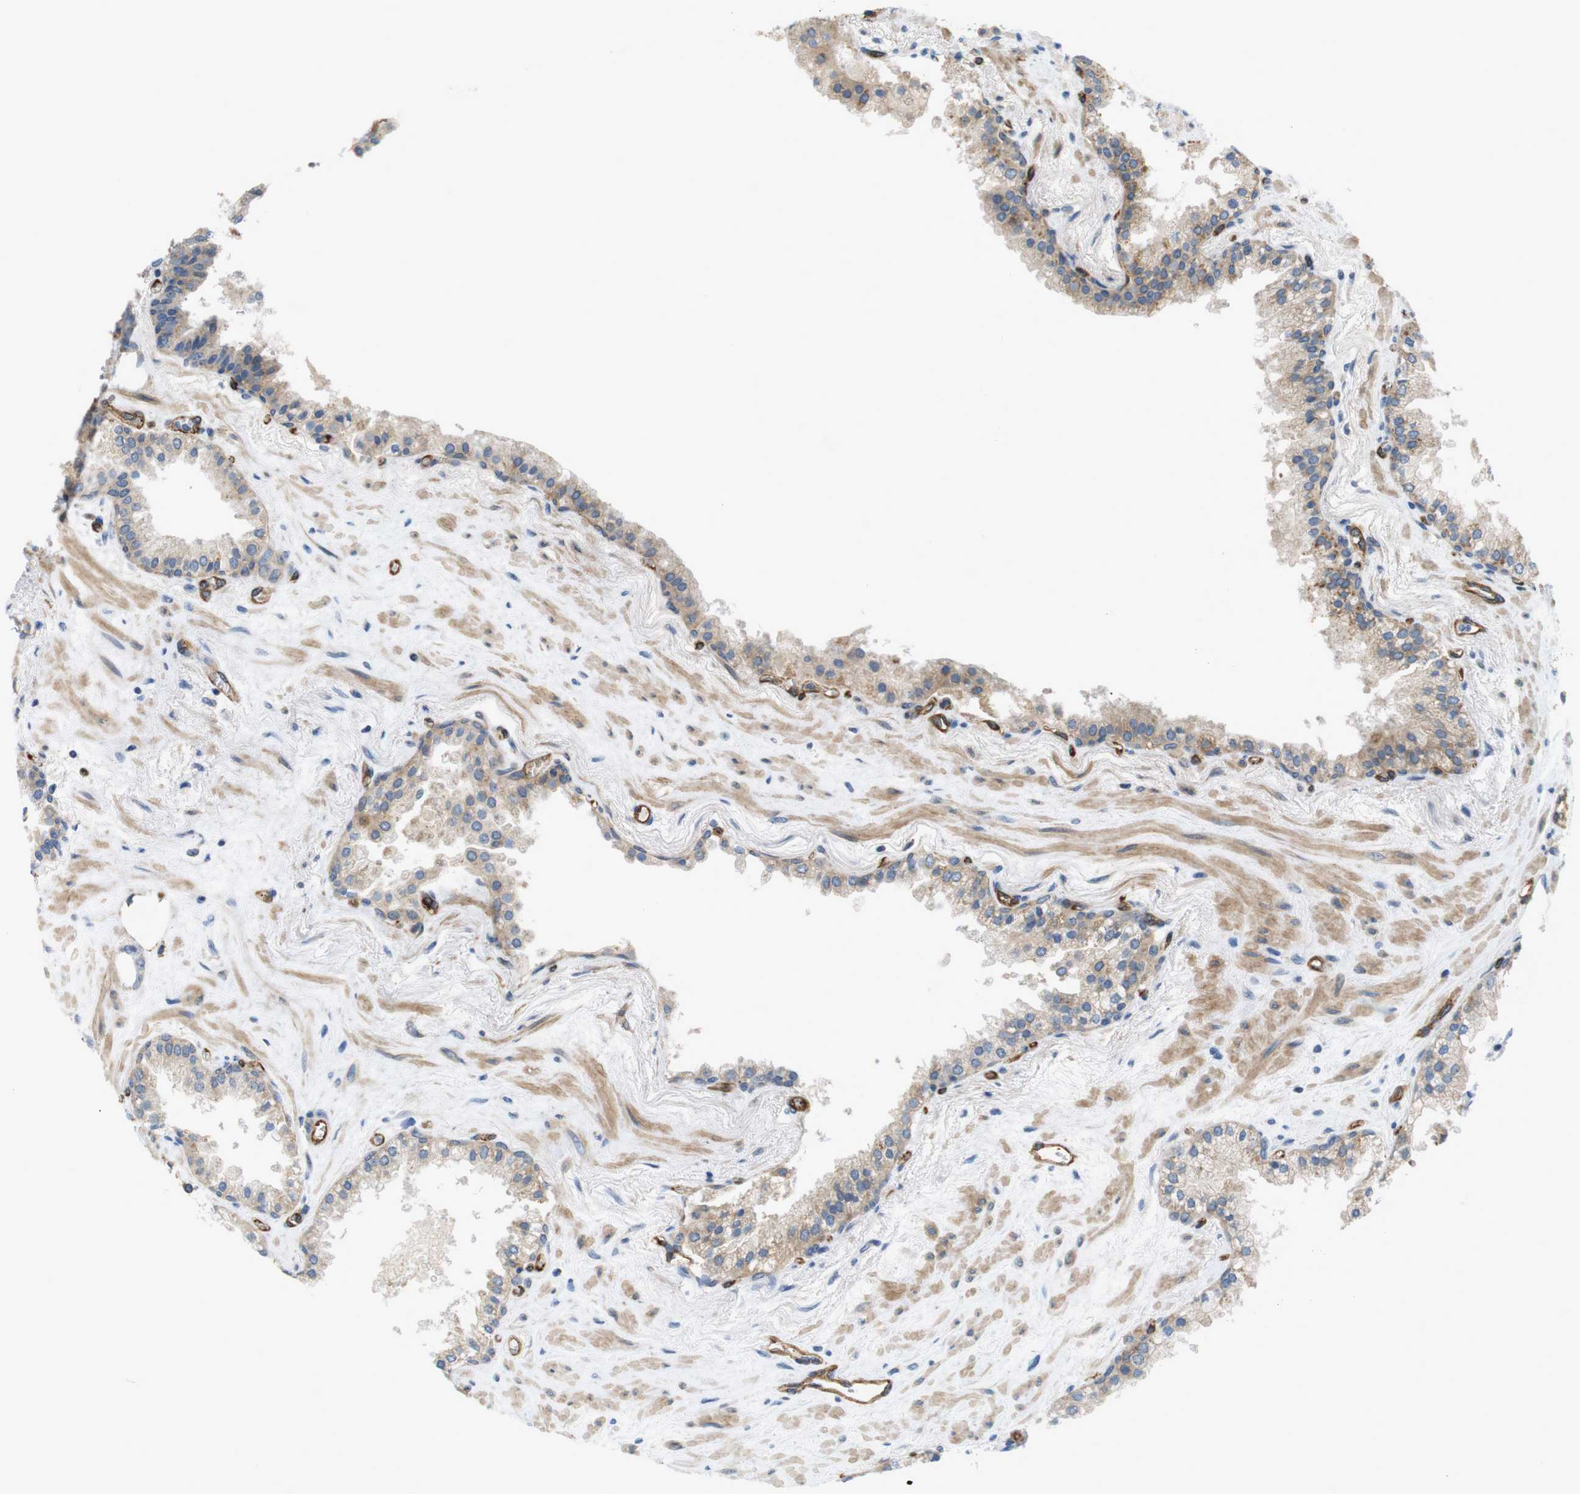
{"staining": {"intensity": "weak", "quantity": ">75%", "location": "cytoplasmic/membranous"}, "tissue": "prostate cancer", "cell_type": "Tumor cells", "image_type": "cancer", "snomed": [{"axis": "morphology", "description": "Adenocarcinoma, Low grade"}, {"axis": "topography", "description": "Prostate"}], "caption": "The immunohistochemical stain highlights weak cytoplasmic/membranous expression in tumor cells of prostate cancer tissue.", "gene": "BVES", "patient": {"sex": "male", "age": 60}}